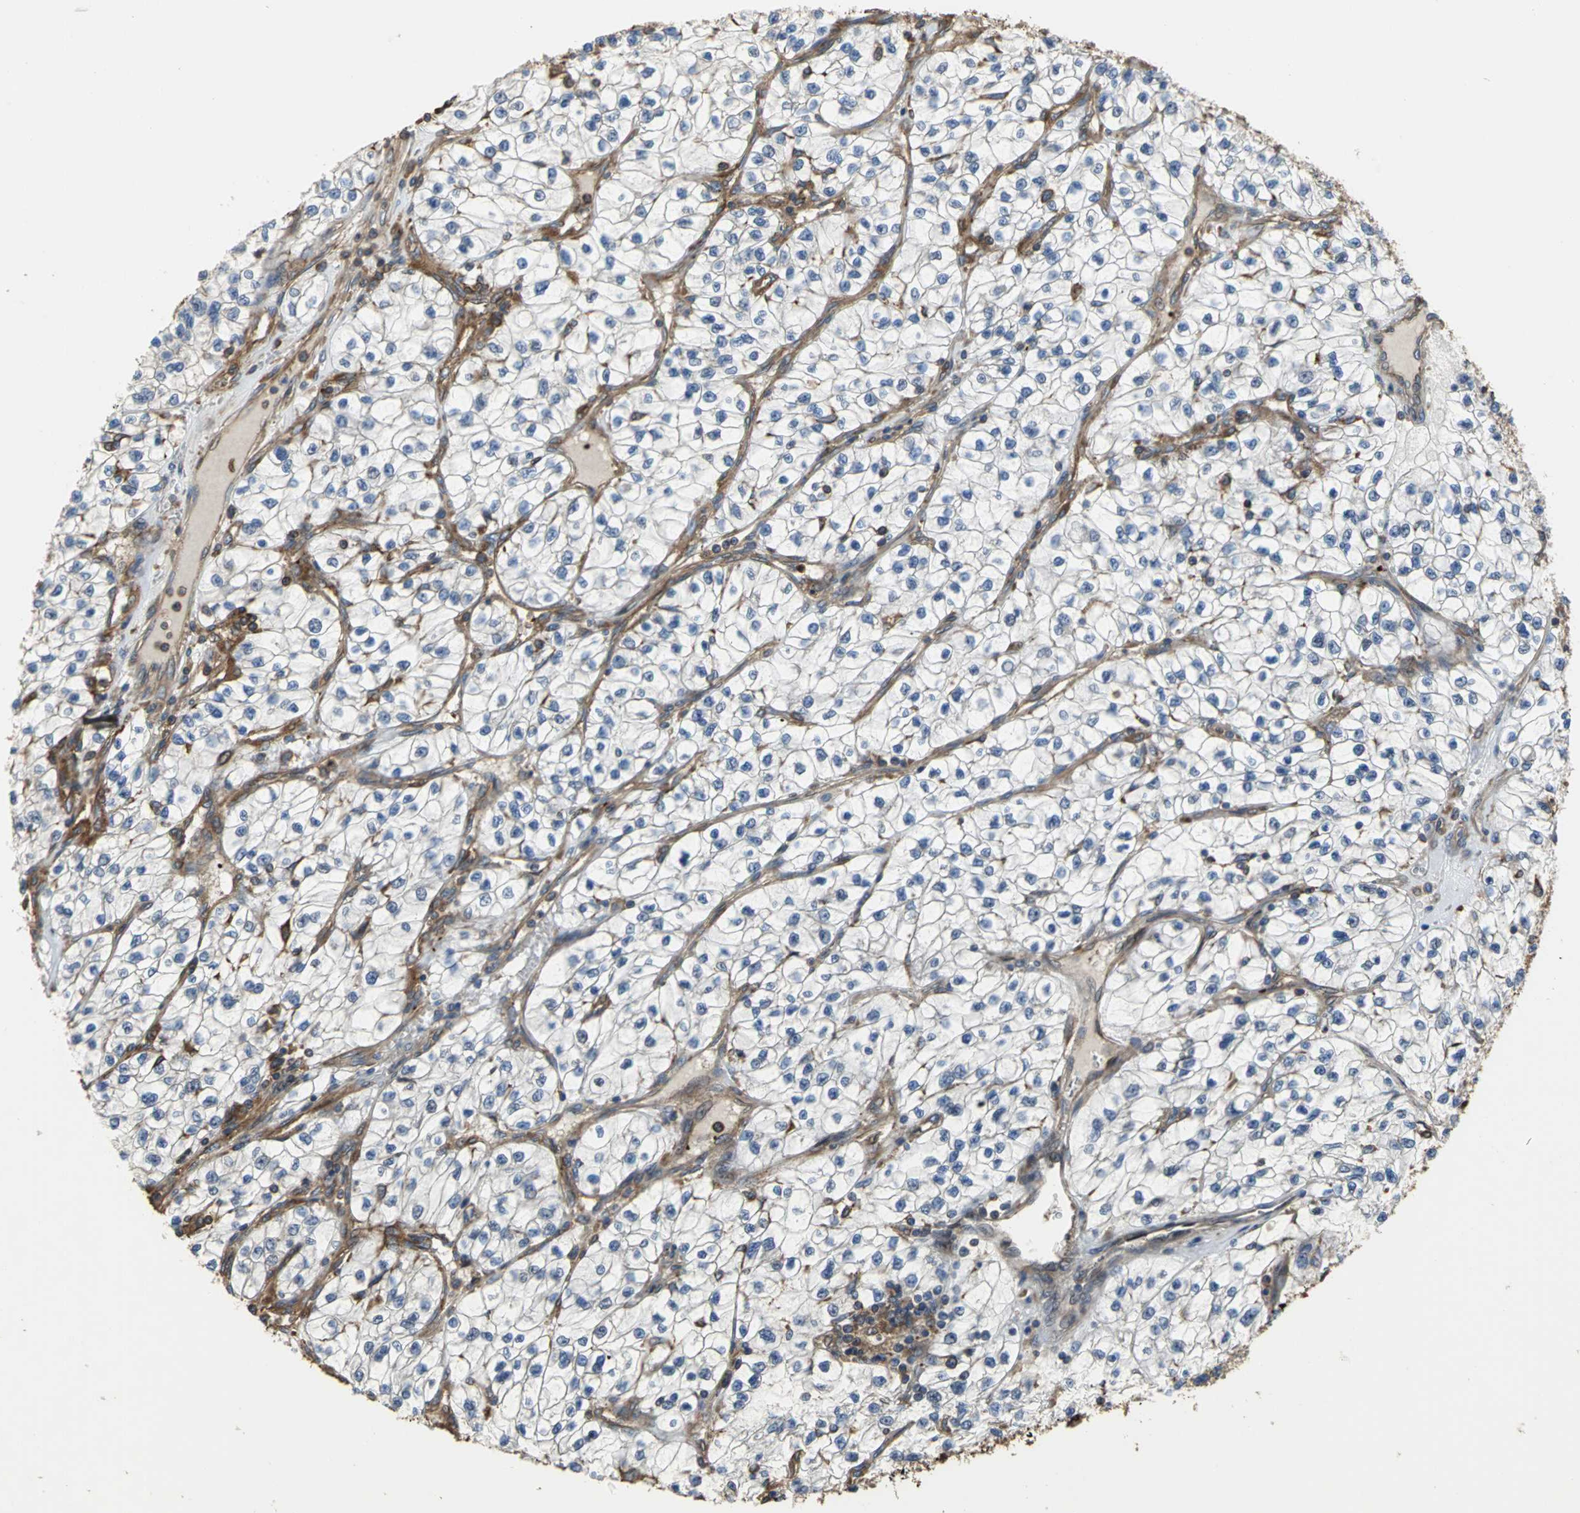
{"staining": {"intensity": "negative", "quantity": "none", "location": "none"}, "tissue": "renal cancer", "cell_type": "Tumor cells", "image_type": "cancer", "snomed": [{"axis": "morphology", "description": "Adenocarcinoma, NOS"}, {"axis": "topography", "description": "Kidney"}], "caption": "An image of adenocarcinoma (renal) stained for a protein exhibits no brown staining in tumor cells. (Brightfield microscopy of DAB (3,3'-diaminobenzidine) IHC at high magnification).", "gene": "TLN1", "patient": {"sex": "female", "age": 57}}